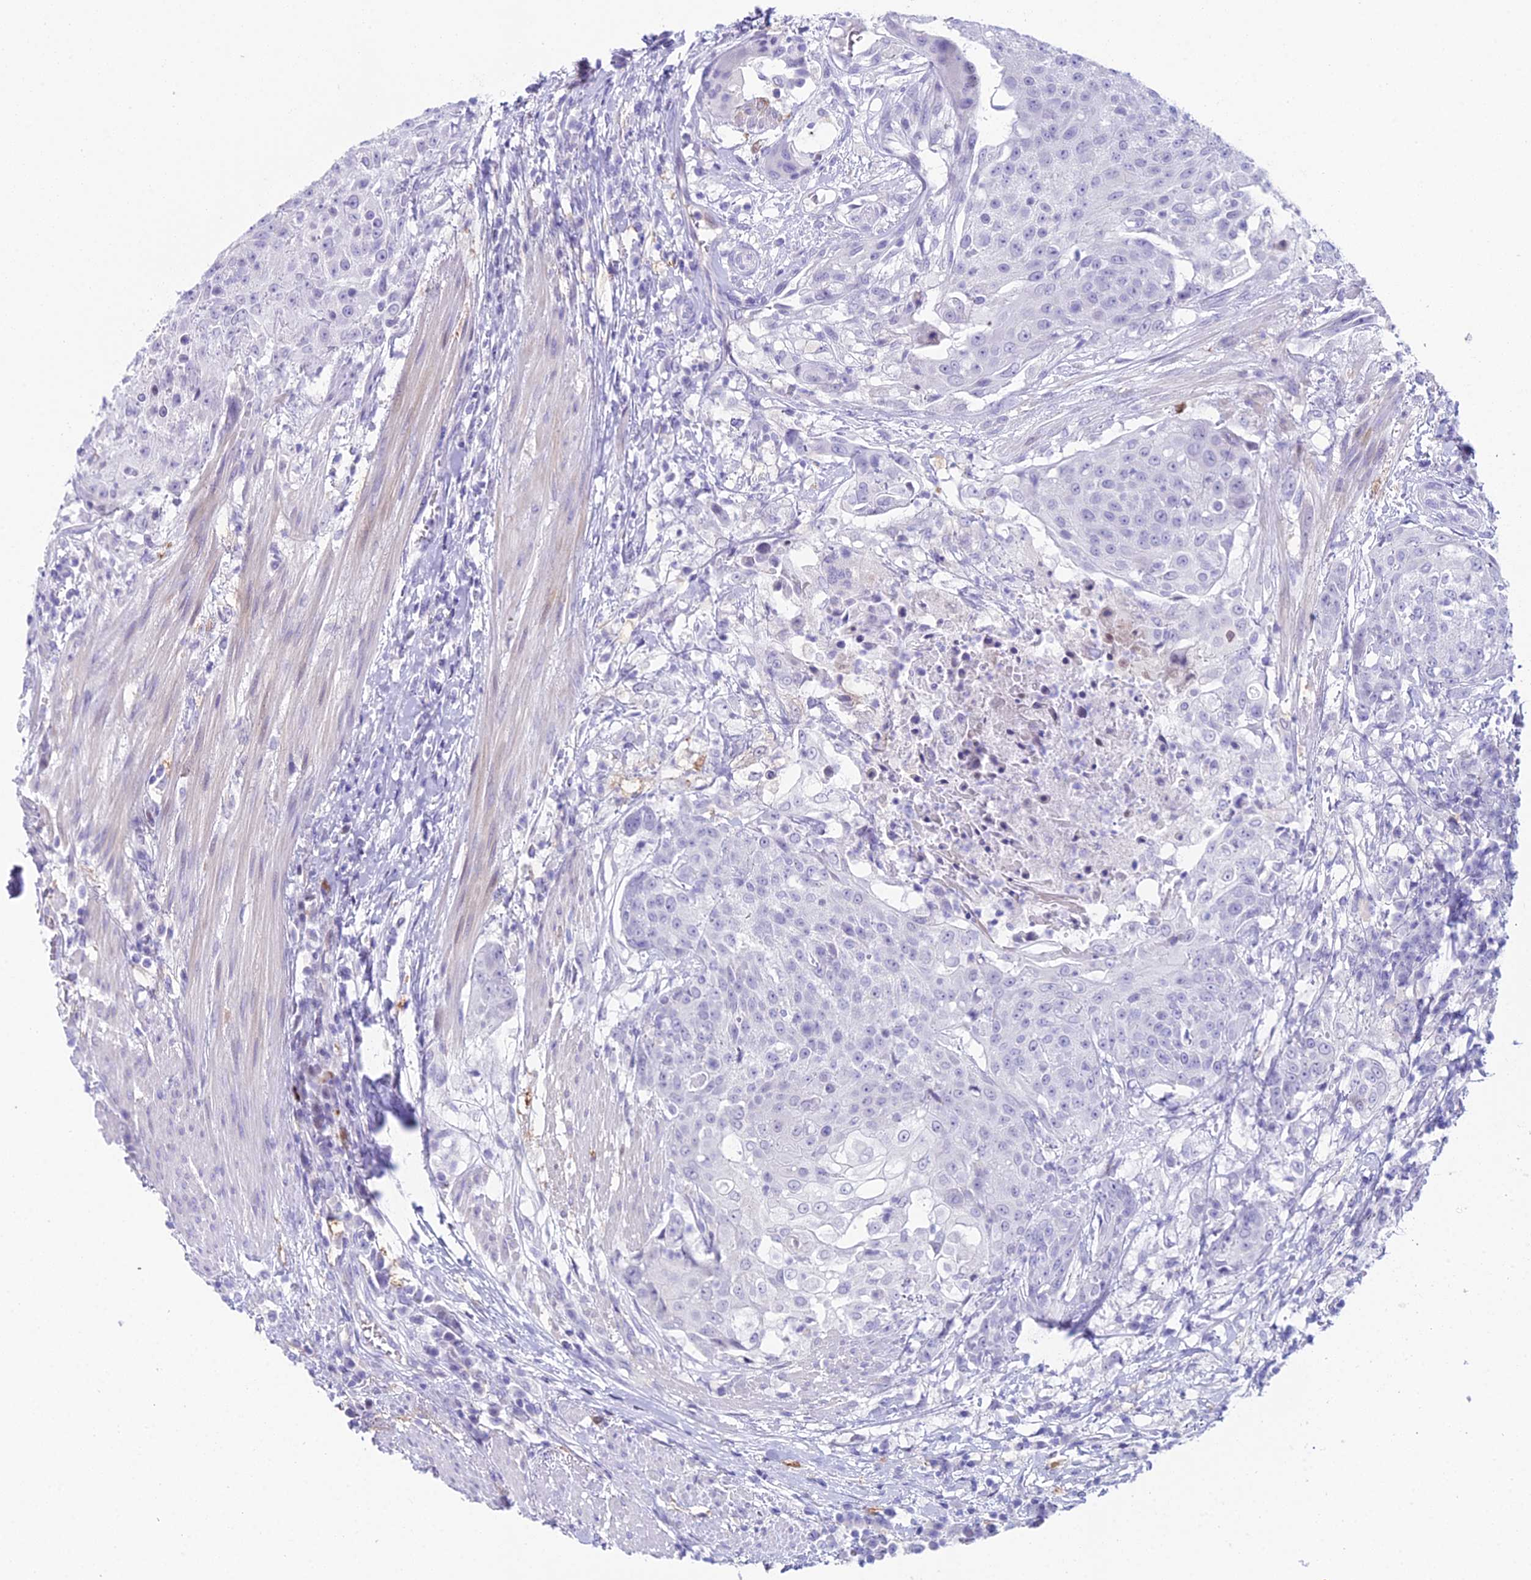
{"staining": {"intensity": "negative", "quantity": "none", "location": "none"}, "tissue": "urothelial cancer", "cell_type": "Tumor cells", "image_type": "cancer", "snomed": [{"axis": "morphology", "description": "Urothelial carcinoma, High grade"}, {"axis": "topography", "description": "Urinary bladder"}], "caption": "Protein analysis of high-grade urothelial carcinoma demonstrates no significant expression in tumor cells.", "gene": "CC2D2A", "patient": {"sex": "female", "age": 63}}